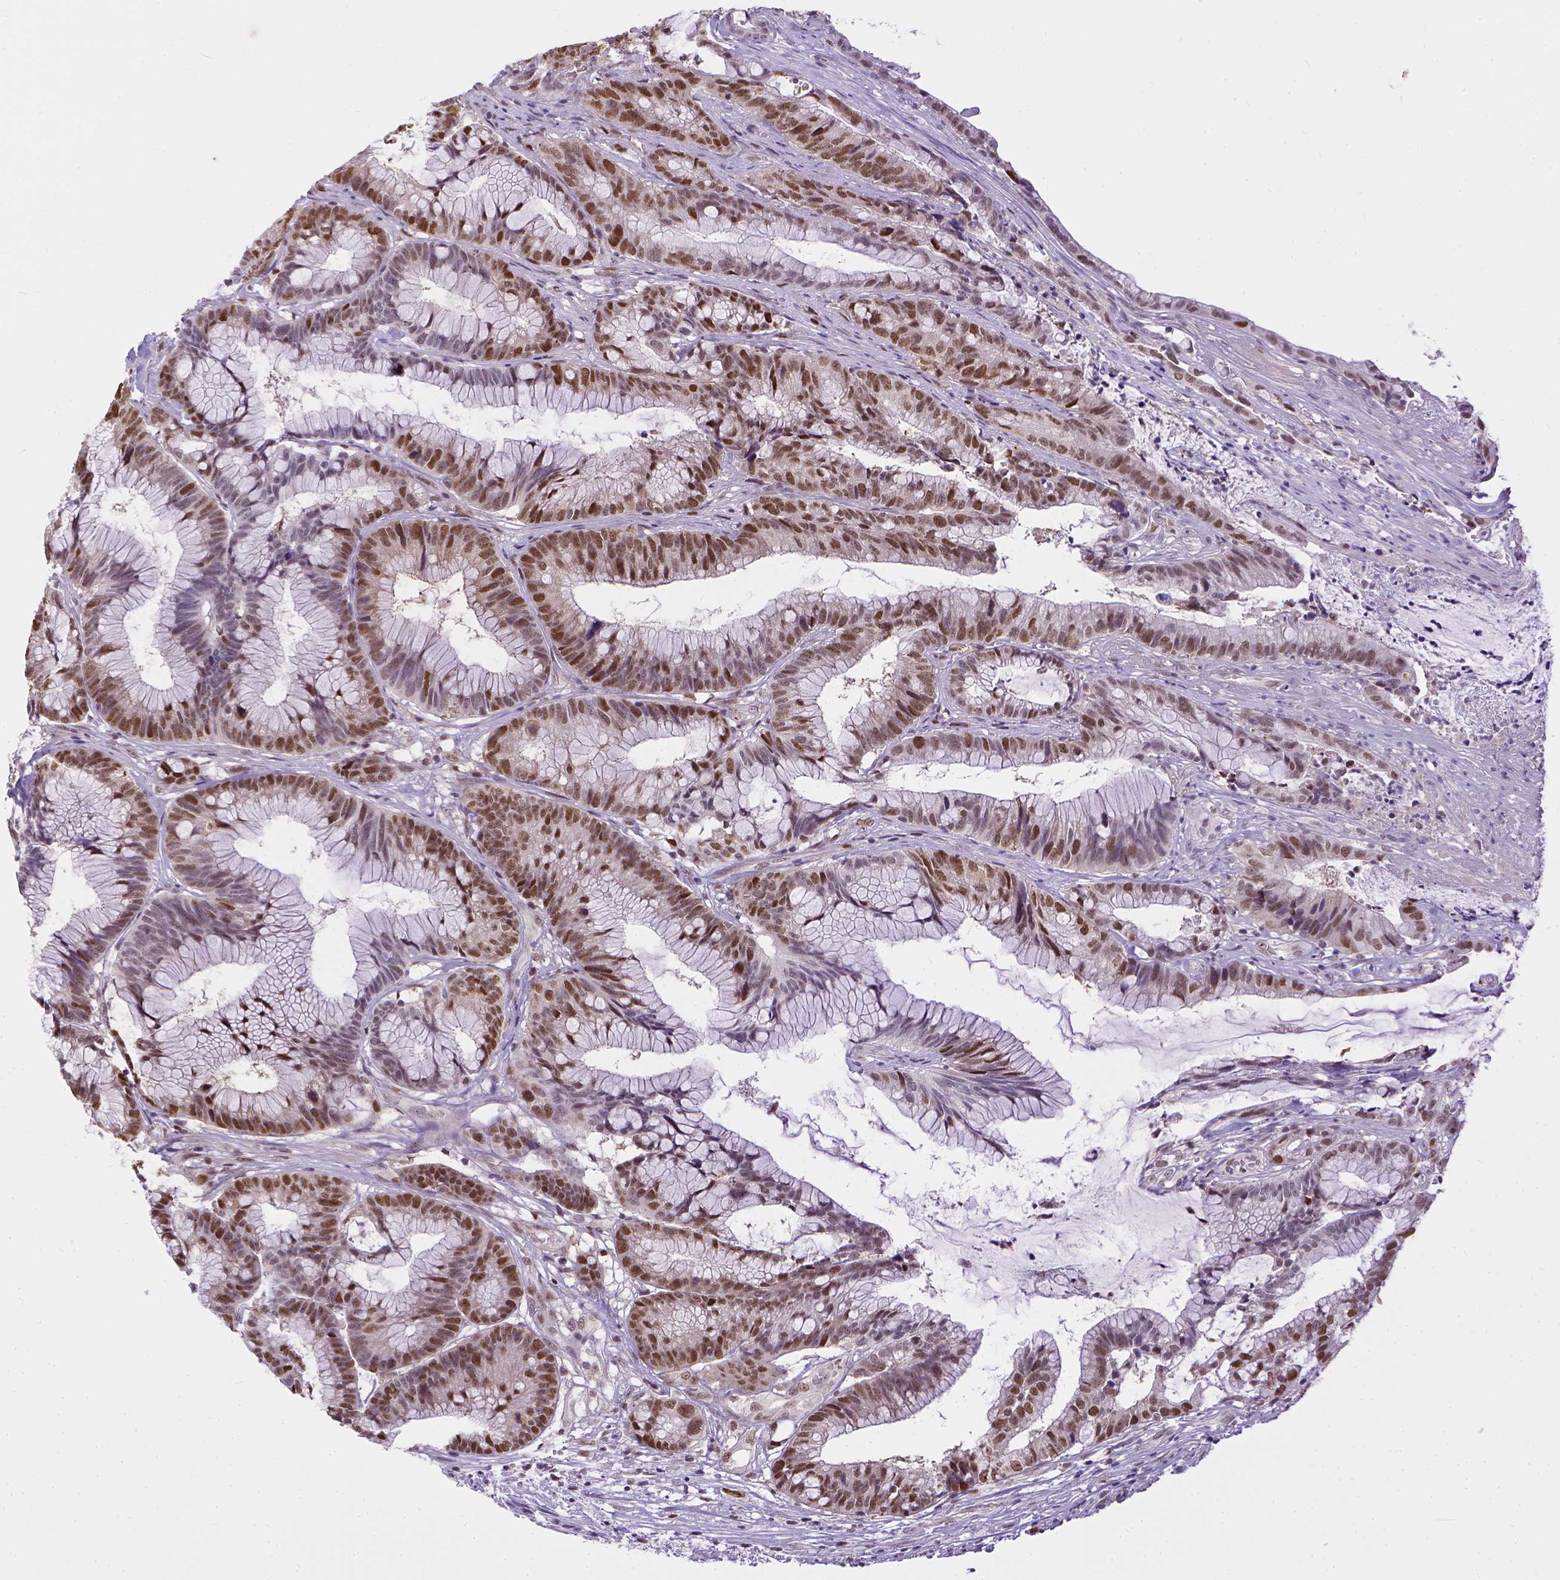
{"staining": {"intensity": "moderate", "quantity": ">75%", "location": "nuclear"}, "tissue": "colorectal cancer", "cell_type": "Tumor cells", "image_type": "cancer", "snomed": [{"axis": "morphology", "description": "Adenocarcinoma, NOS"}, {"axis": "topography", "description": "Colon"}], "caption": "Colorectal cancer (adenocarcinoma) stained with a protein marker shows moderate staining in tumor cells.", "gene": "ERCC1", "patient": {"sex": "female", "age": 78}}